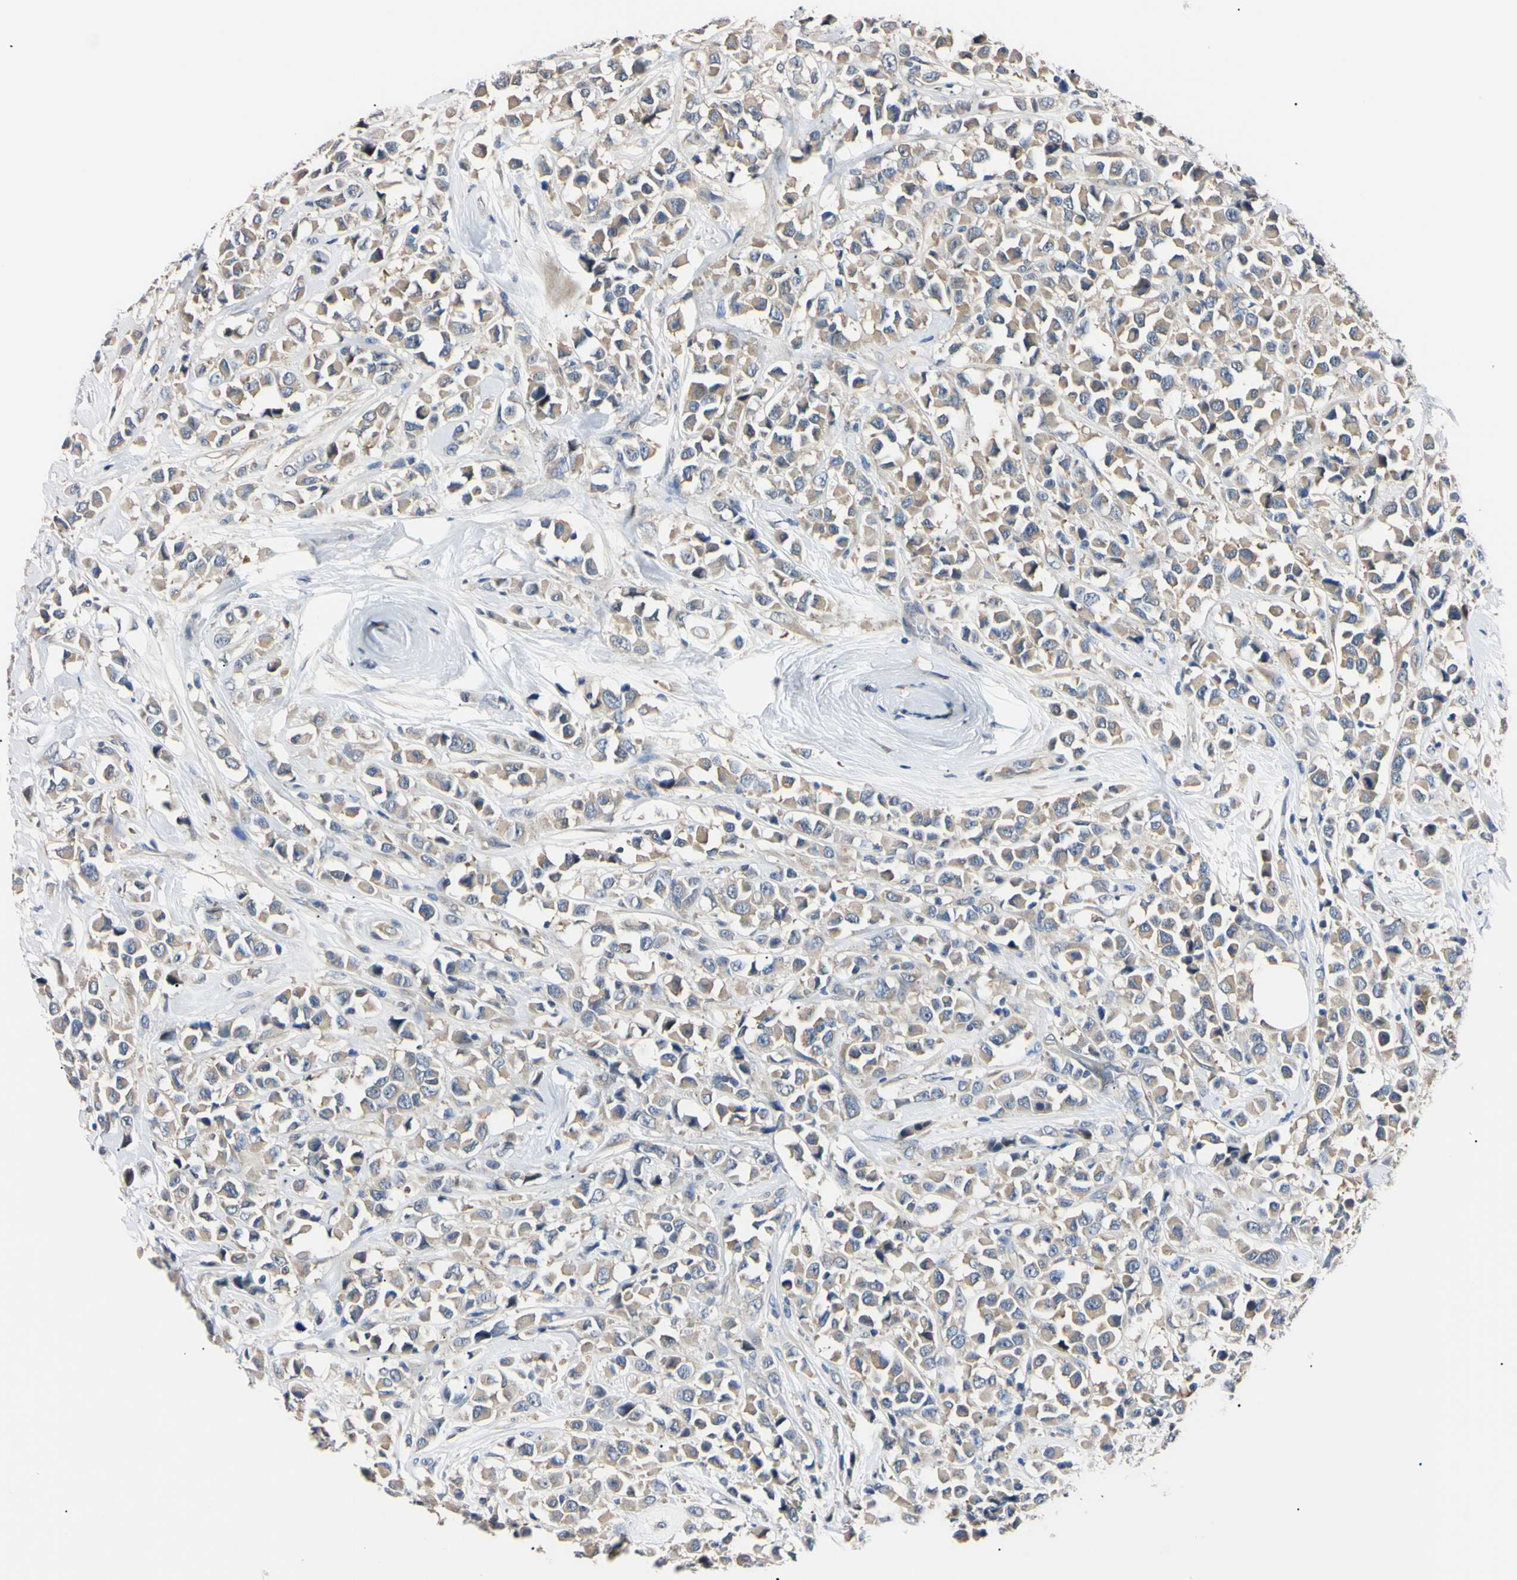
{"staining": {"intensity": "weak", "quantity": ">75%", "location": "cytoplasmic/membranous"}, "tissue": "breast cancer", "cell_type": "Tumor cells", "image_type": "cancer", "snomed": [{"axis": "morphology", "description": "Duct carcinoma"}, {"axis": "topography", "description": "Breast"}], "caption": "Breast infiltrating ductal carcinoma was stained to show a protein in brown. There is low levels of weak cytoplasmic/membranous staining in about >75% of tumor cells. (IHC, brightfield microscopy, high magnification).", "gene": "RARS1", "patient": {"sex": "female", "age": 61}}